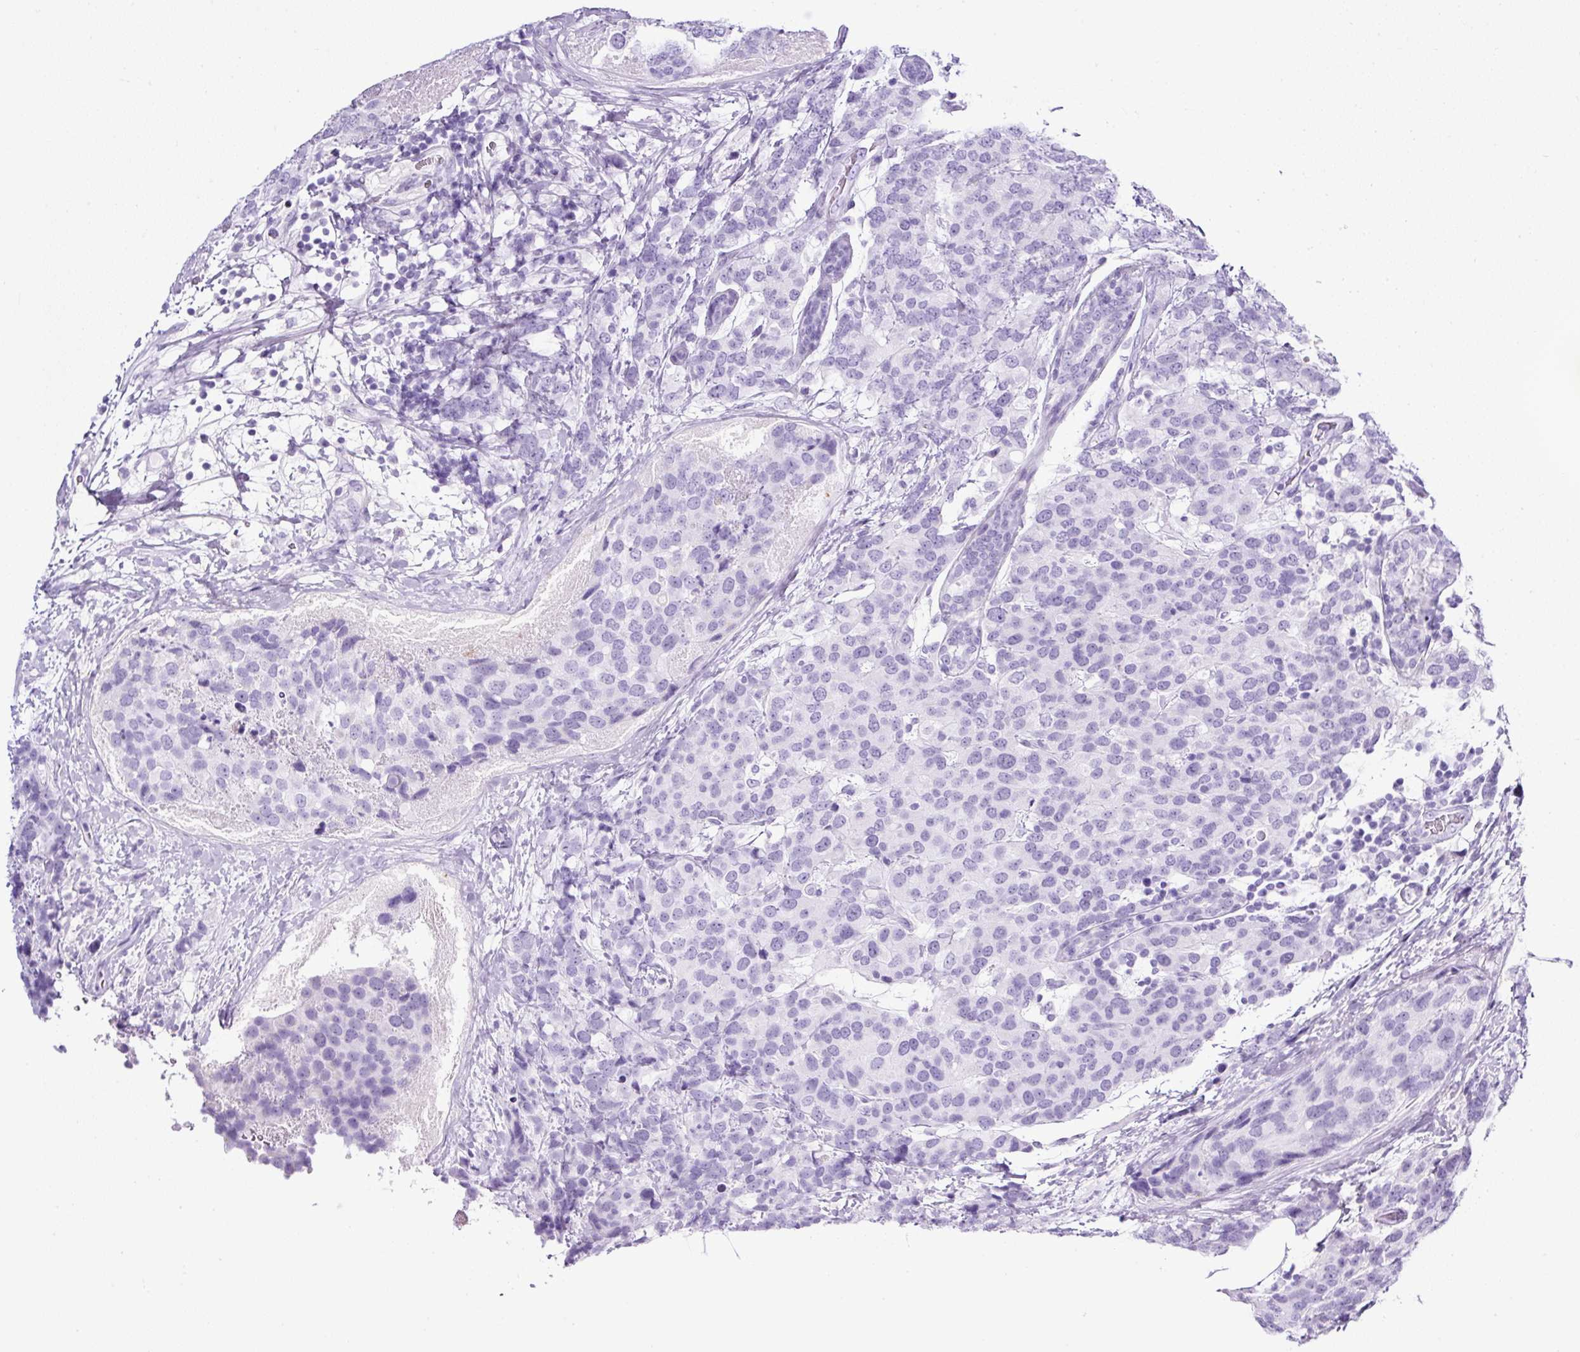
{"staining": {"intensity": "negative", "quantity": "none", "location": "none"}, "tissue": "breast cancer", "cell_type": "Tumor cells", "image_type": "cancer", "snomed": [{"axis": "morphology", "description": "Lobular carcinoma"}, {"axis": "topography", "description": "Breast"}], "caption": "Tumor cells show no significant protein positivity in lobular carcinoma (breast).", "gene": "TMEM200B", "patient": {"sex": "female", "age": 59}}